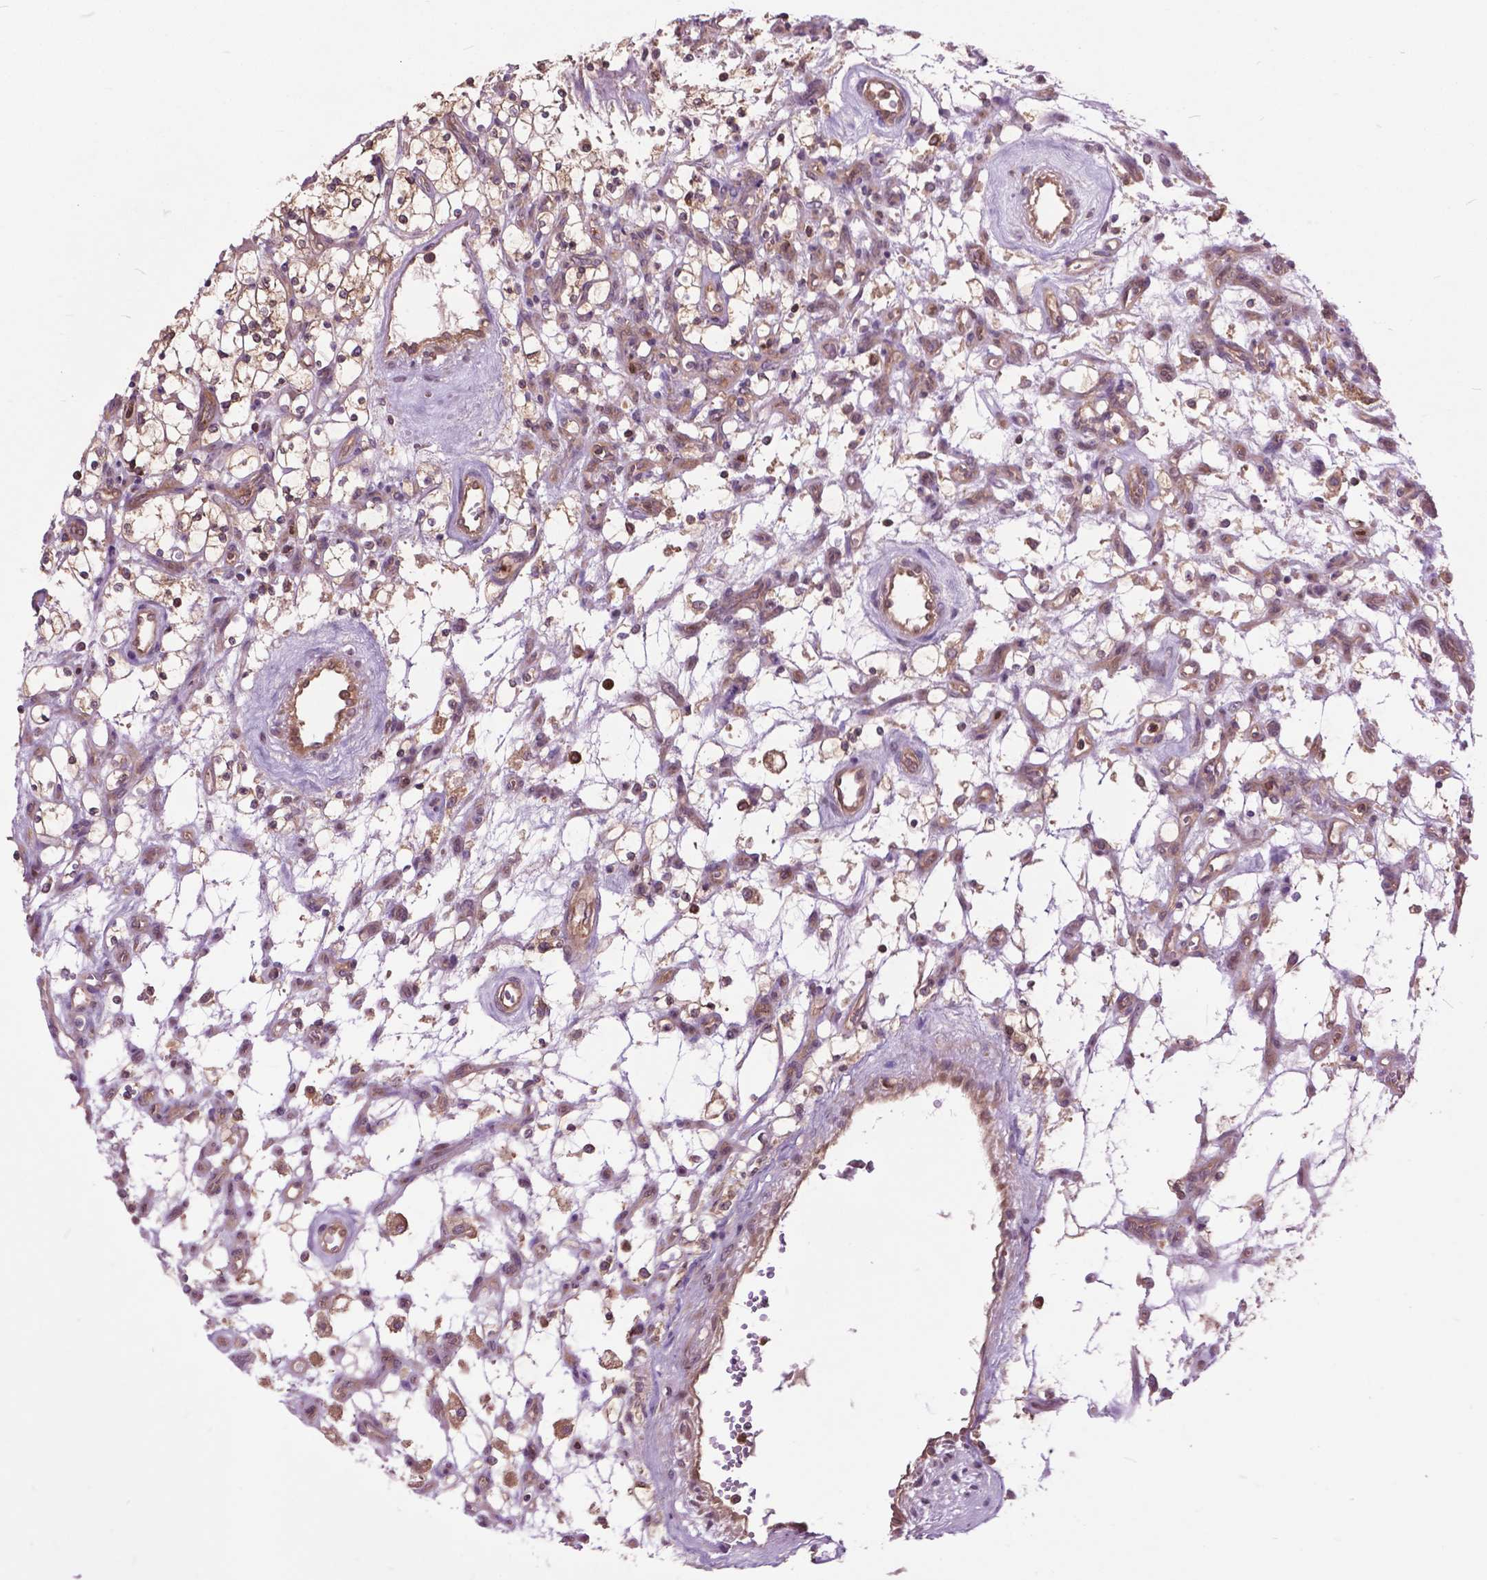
{"staining": {"intensity": "moderate", "quantity": ">75%", "location": "cytoplasmic/membranous"}, "tissue": "renal cancer", "cell_type": "Tumor cells", "image_type": "cancer", "snomed": [{"axis": "morphology", "description": "Adenocarcinoma, NOS"}, {"axis": "topography", "description": "Kidney"}], "caption": "This micrograph reveals adenocarcinoma (renal) stained with IHC to label a protein in brown. The cytoplasmic/membranous of tumor cells show moderate positivity for the protein. Nuclei are counter-stained blue.", "gene": "ARAF", "patient": {"sex": "female", "age": 69}}